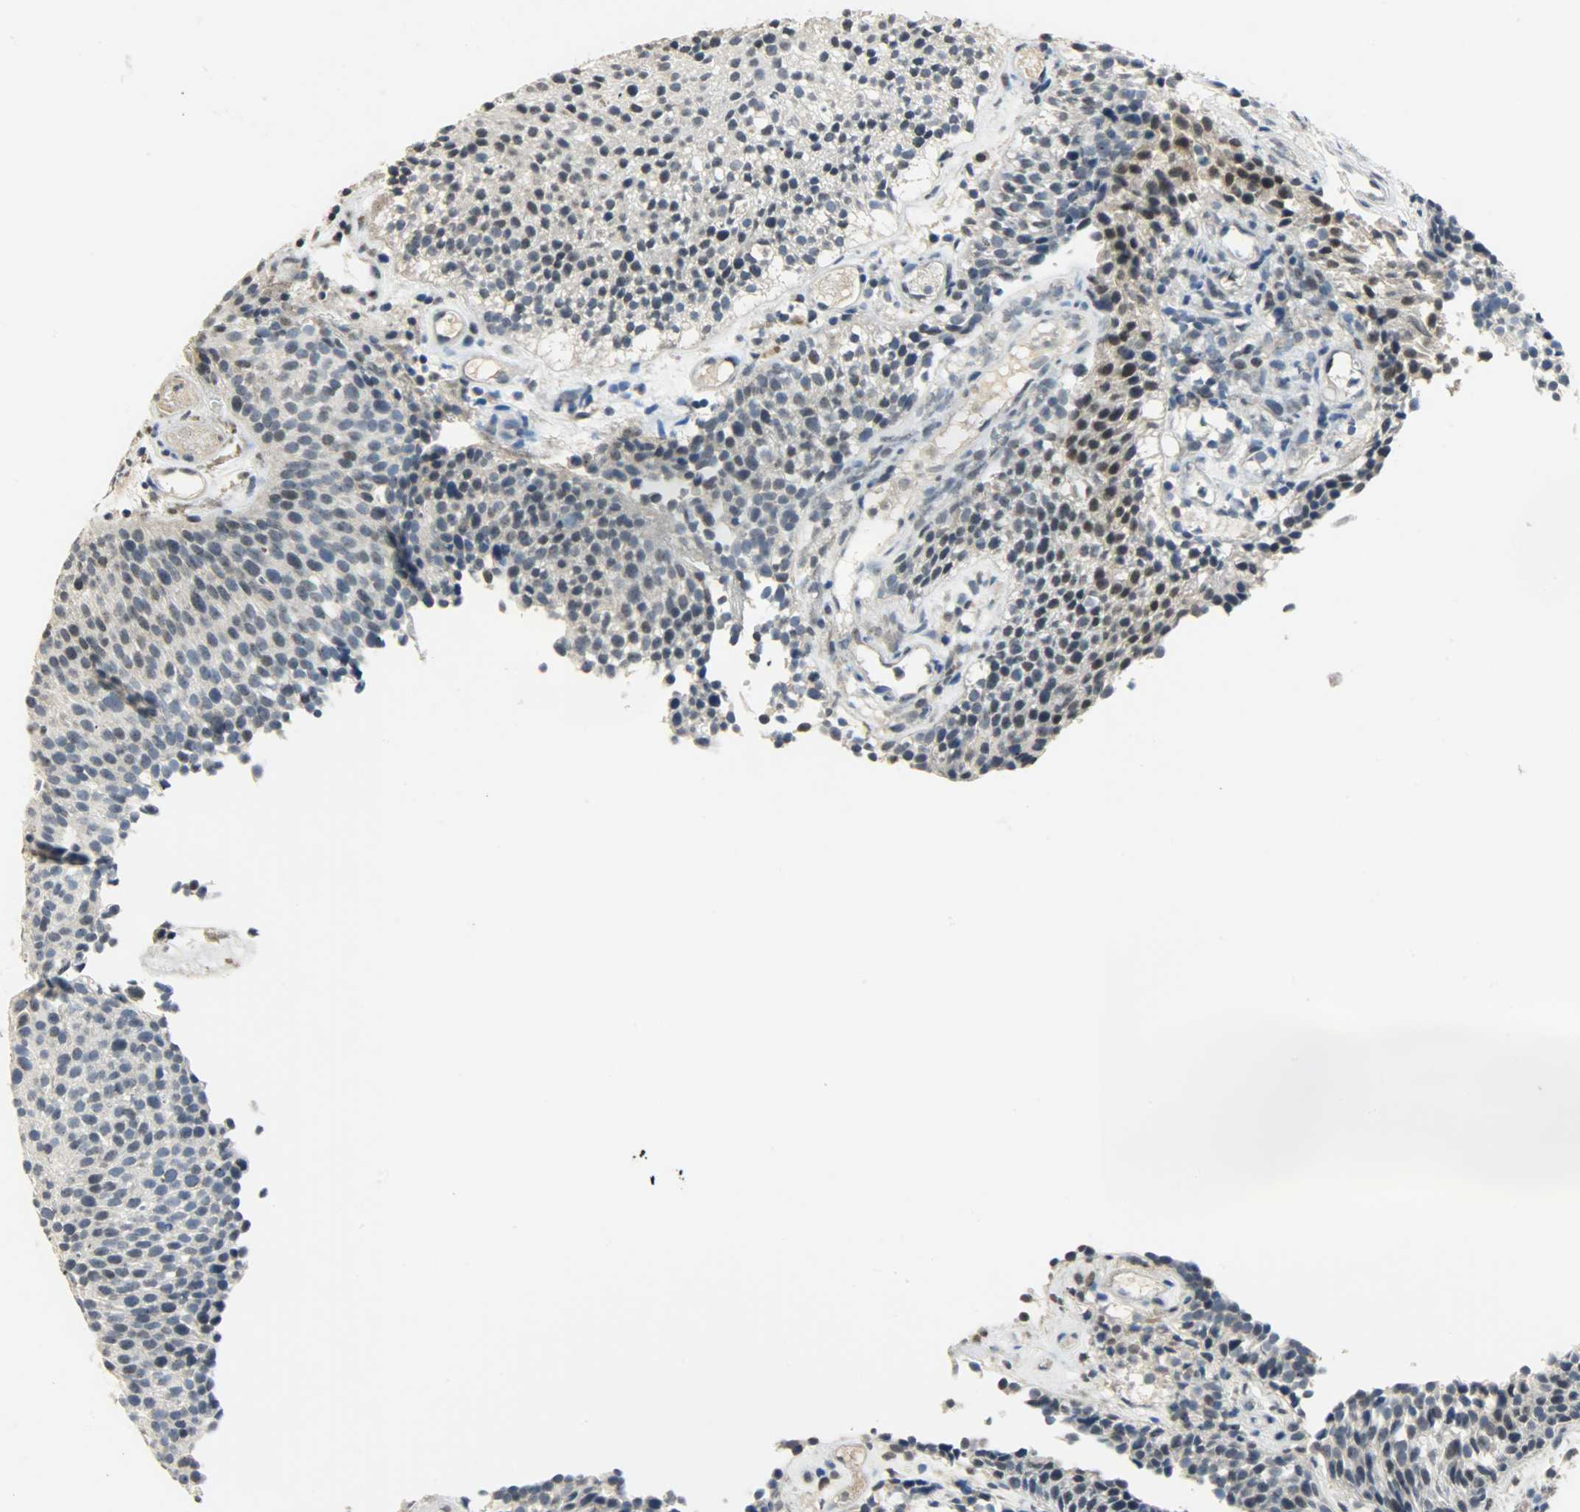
{"staining": {"intensity": "moderate", "quantity": "25%-75%", "location": "nuclear"}, "tissue": "urothelial cancer", "cell_type": "Tumor cells", "image_type": "cancer", "snomed": [{"axis": "morphology", "description": "Urothelial carcinoma, Low grade"}, {"axis": "topography", "description": "Urinary bladder"}], "caption": "Urothelial carcinoma (low-grade) stained with a brown dye displays moderate nuclear positive staining in about 25%-75% of tumor cells.", "gene": "DNAJB6", "patient": {"sex": "male", "age": 85}}